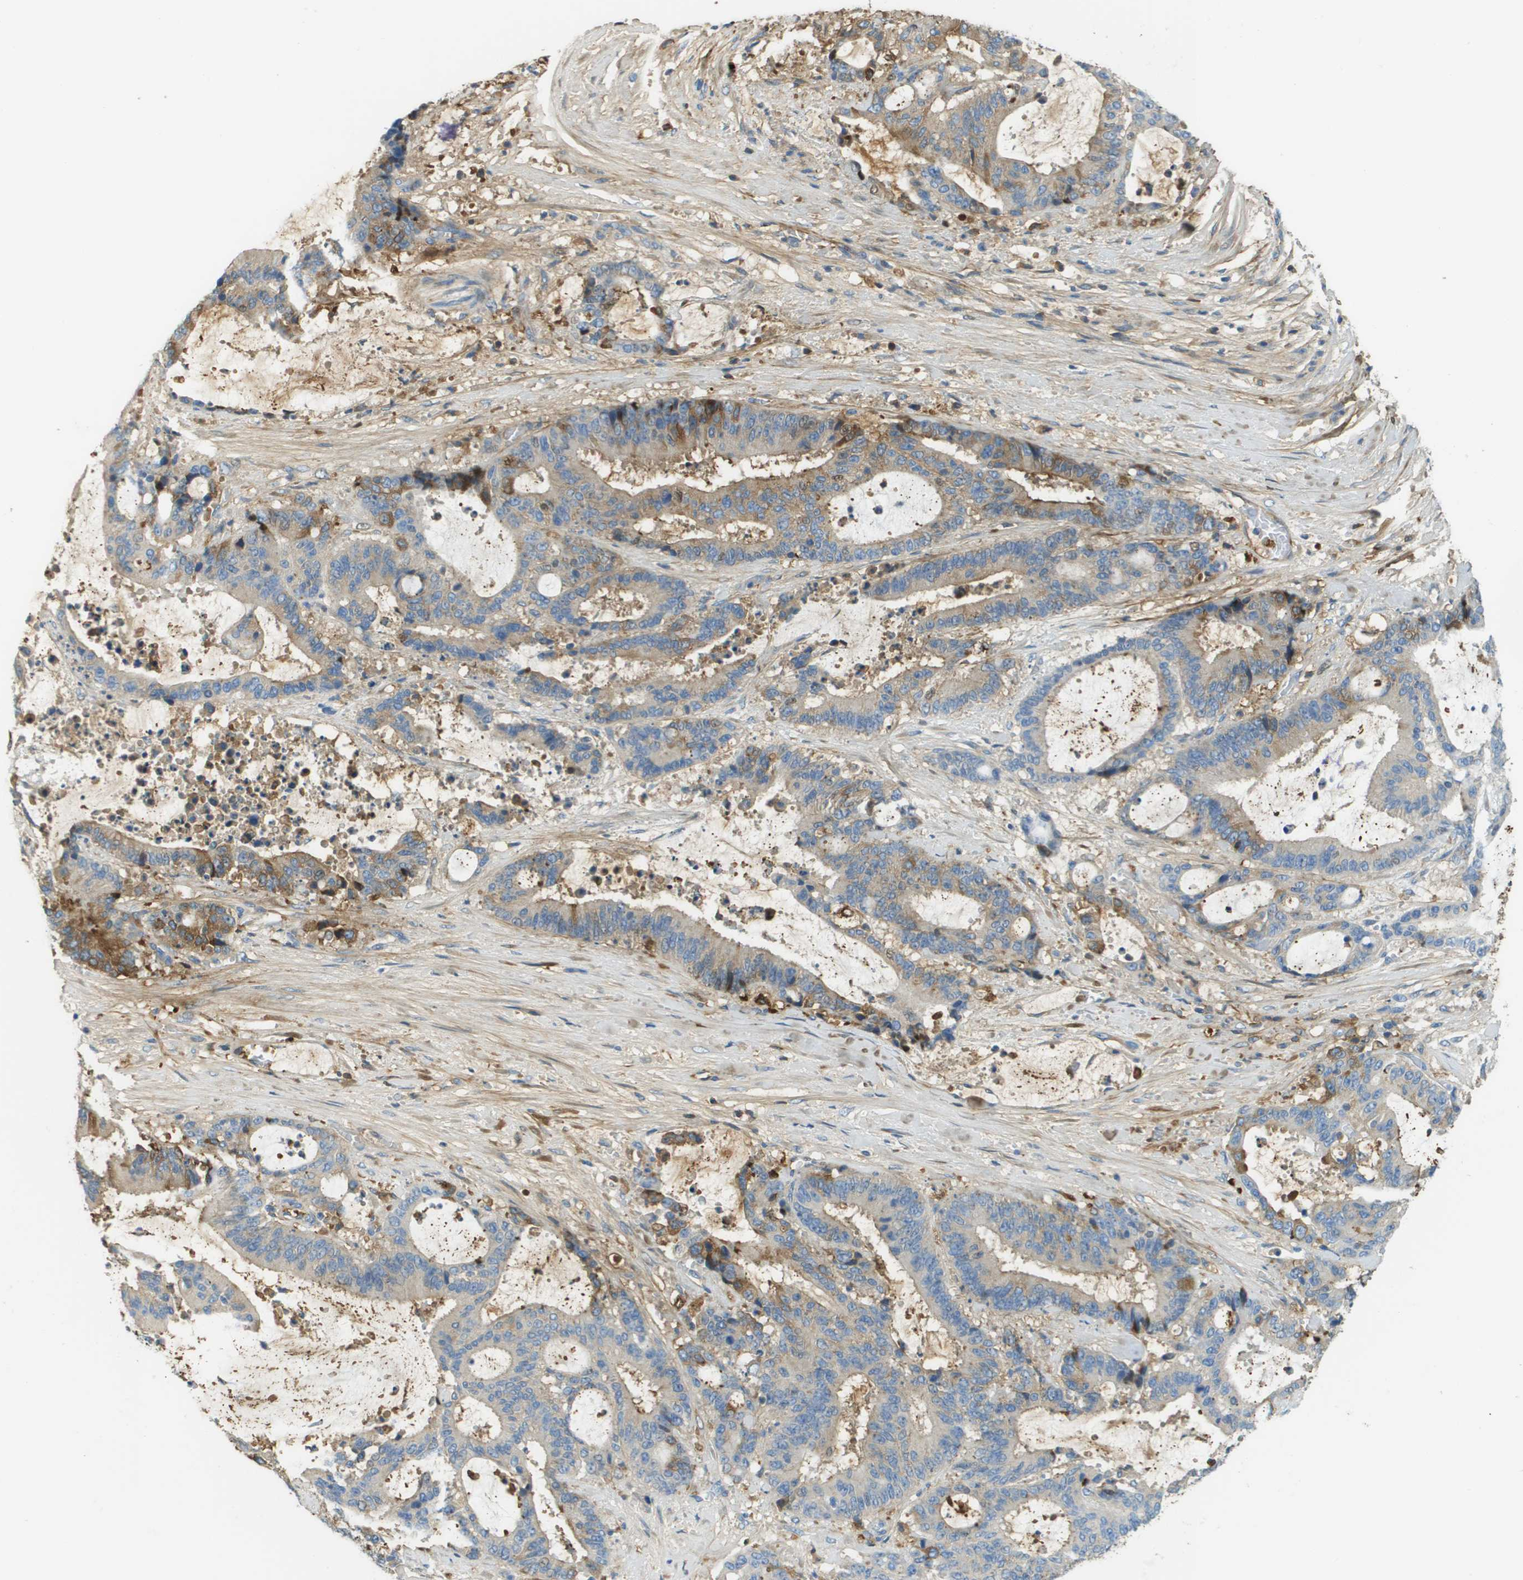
{"staining": {"intensity": "weak", "quantity": "25%-75%", "location": "cytoplasmic/membranous"}, "tissue": "liver cancer", "cell_type": "Tumor cells", "image_type": "cancer", "snomed": [{"axis": "morphology", "description": "Normal tissue, NOS"}, {"axis": "morphology", "description": "Cholangiocarcinoma"}, {"axis": "topography", "description": "Liver"}, {"axis": "topography", "description": "Peripheral nerve tissue"}], "caption": "A high-resolution micrograph shows immunohistochemistry staining of liver cholangiocarcinoma, which shows weak cytoplasmic/membranous expression in approximately 25%-75% of tumor cells.", "gene": "DCN", "patient": {"sex": "female", "age": 73}}